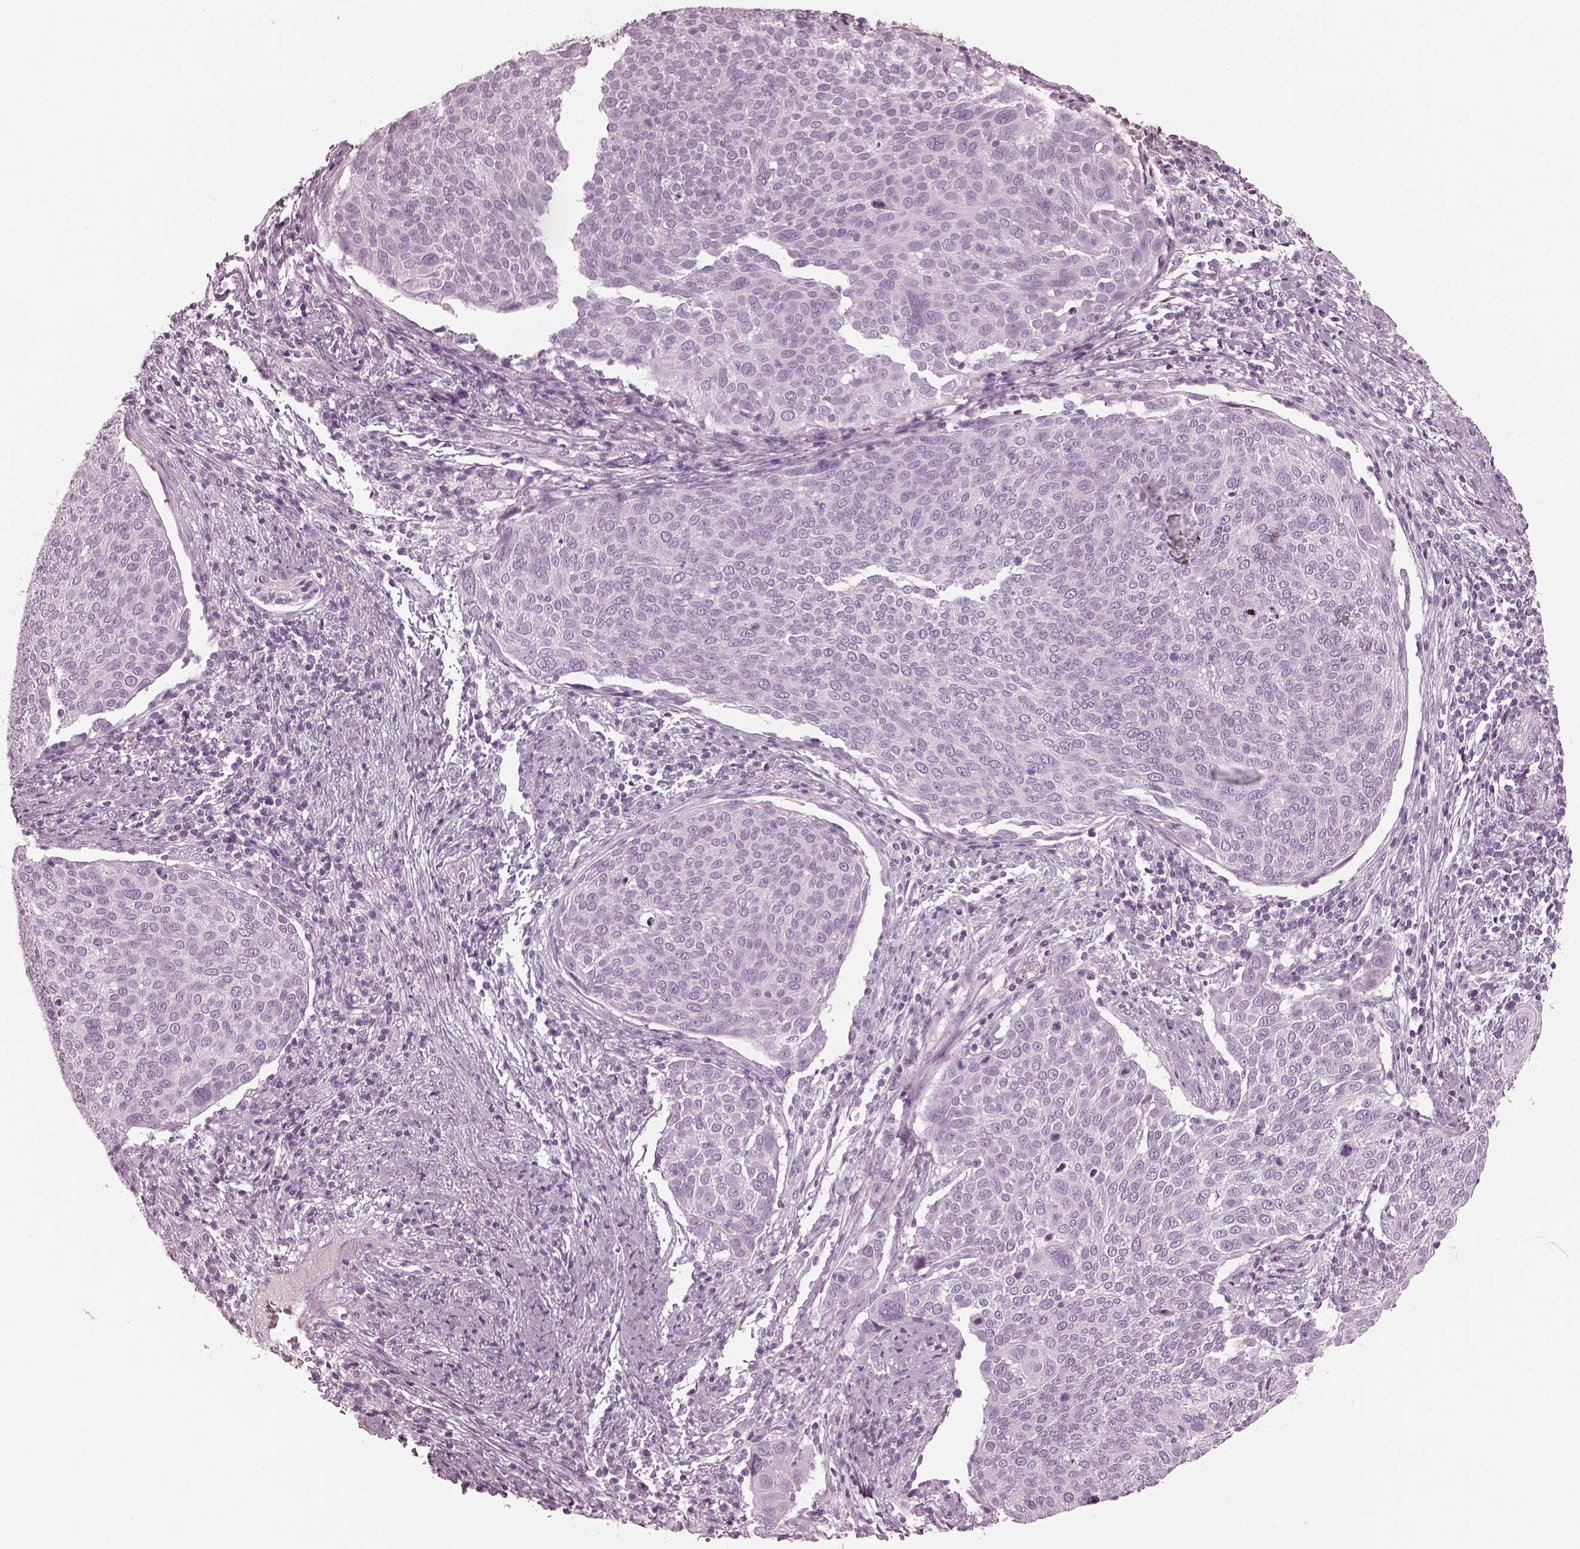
{"staining": {"intensity": "negative", "quantity": "none", "location": "none"}, "tissue": "cervical cancer", "cell_type": "Tumor cells", "image_type": "cancer", "snomed": [{"axis": "morphology", "description": "Squamous cell carcinoma, NOS"}, {"axis": "topography", "description": "Cervix"}], "caption": "DAB immunohistochemical staining of human cervical cancer (squamous cell carcinoma) reveals no significant expression in tumor cells.", "gene": "FABP9", "patient": {"sex": "female", "age": 39}}